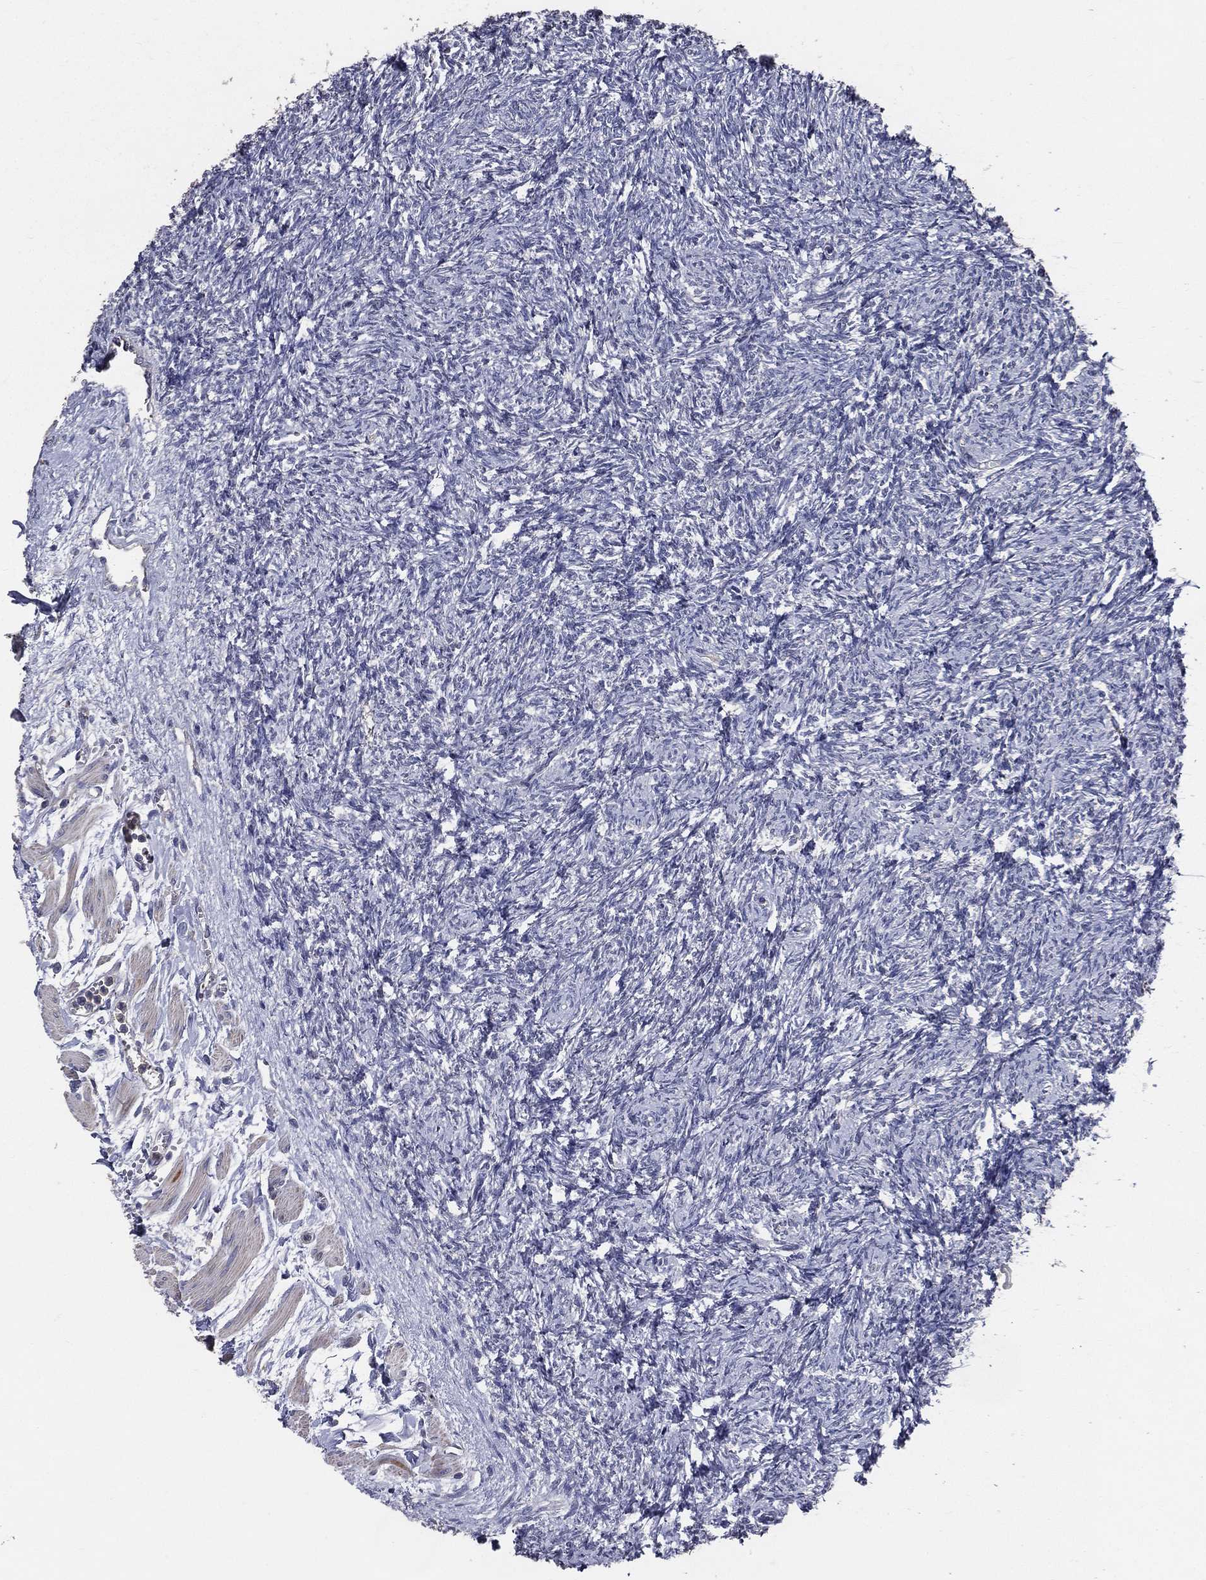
{"staining": {"intensity": "negative", "quantity": "none", "location": "none"}, "tissue": "ovary", "cell_type": "Follicle cells", "image_type": "normal", "snomed": [{"axis": "morphology", "description": "Normal tissue, NOS"}, {"axis": "topography", "description": "Fallopian tube"}, {"axis": "topography", "description": "Ovary"}], "caption": "IHC photomicrograph of unremarkable ovary stained for a protein (brown), which shows no staining in follicle cells. (Immunohistochemistry, brightfield microscopy, high magnification).", "gene": "SERPINB2", "patient": {"sex": "female", "age": 33}}